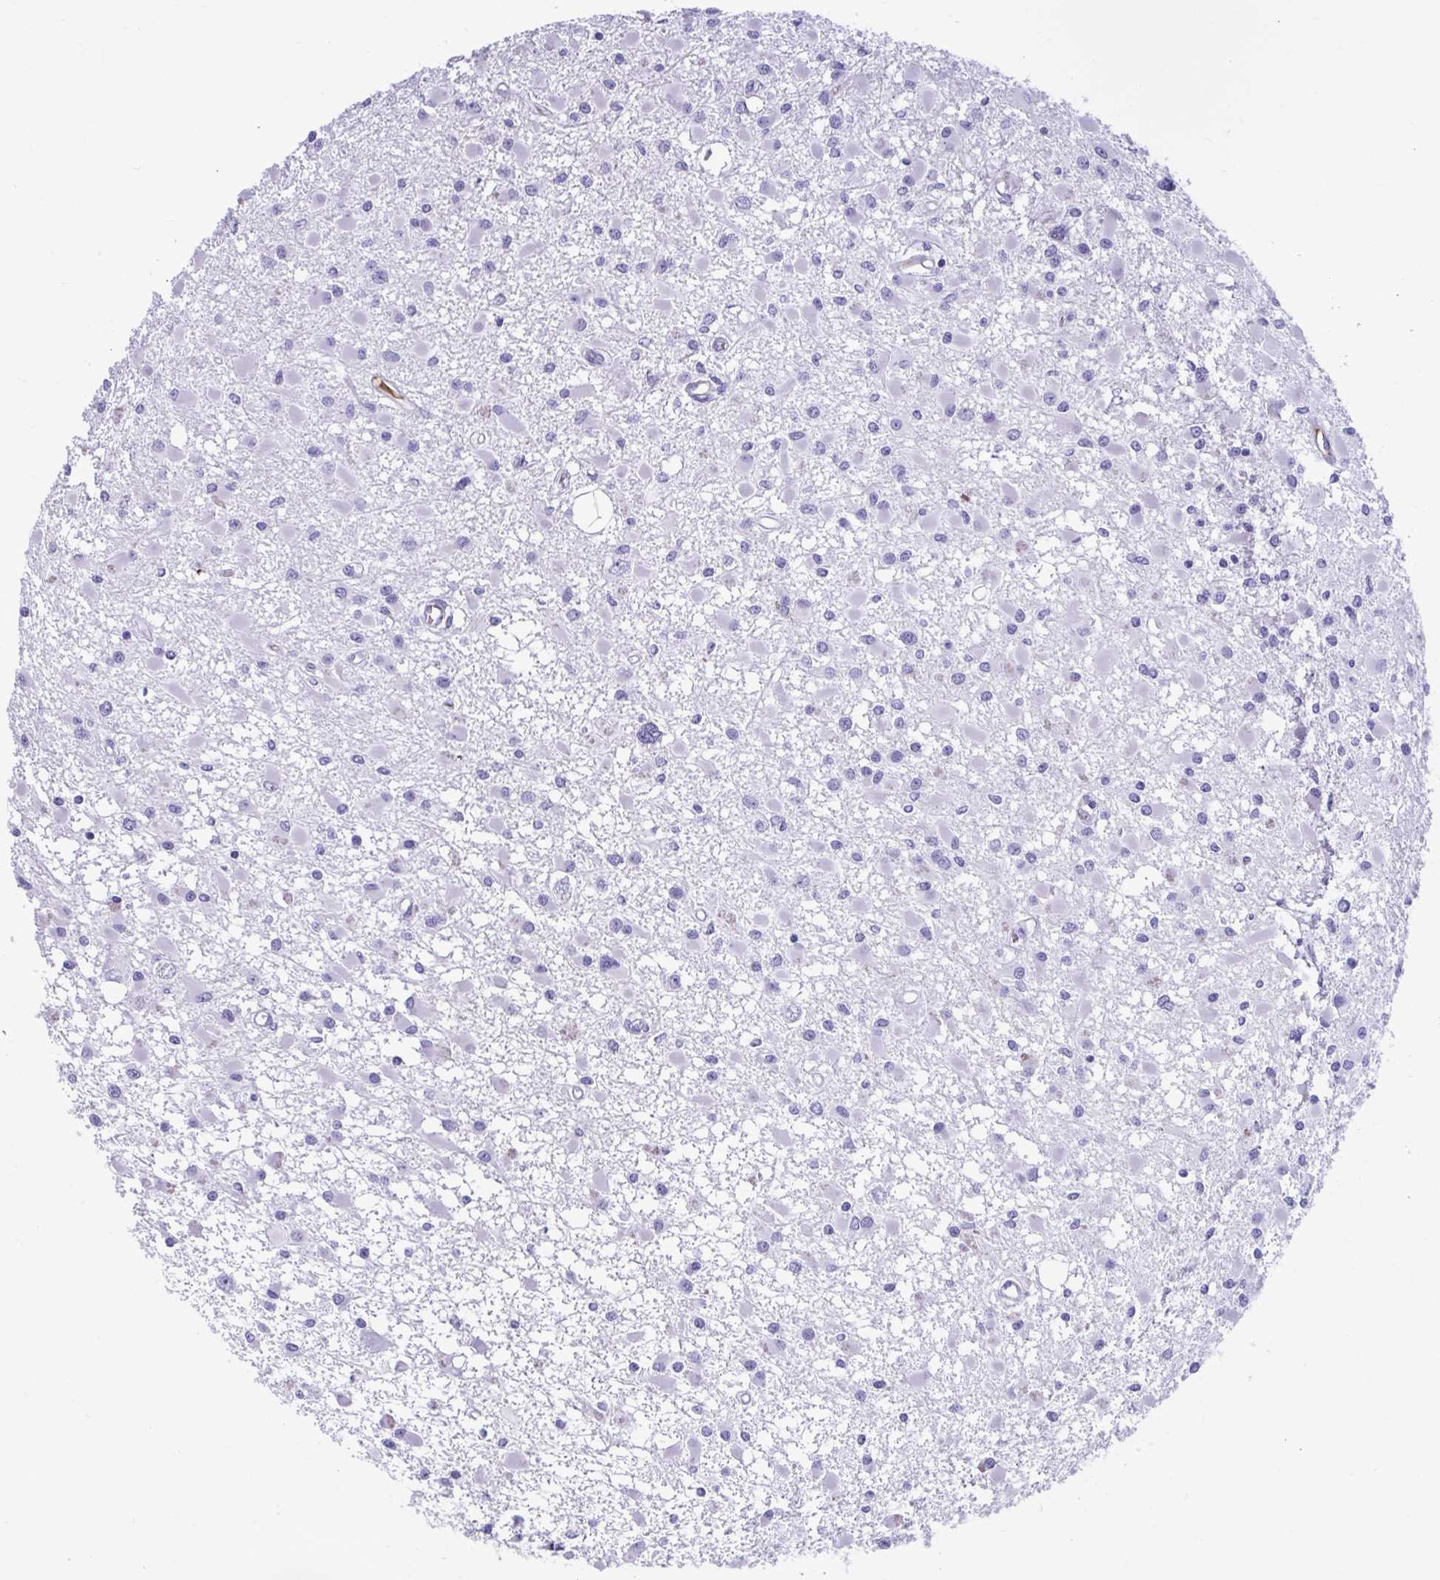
{"staining": {"intensity": "negative", "quantity": "none", "location": "none"}, "tissue": "glioma", "cell_type": "Tumor cells", "image_type": "cancer", "snomed": [{"axis": "morphology", "description": "Glioma, malignant, High grade"}, {"axis": "topography", "description": "Brain"}], "caption": "Human glioma stained for a protein using IHC shows no positivity in tumor cells.", "gene": "SMIM9", "patient": {"sex": "male", "age": 54}}